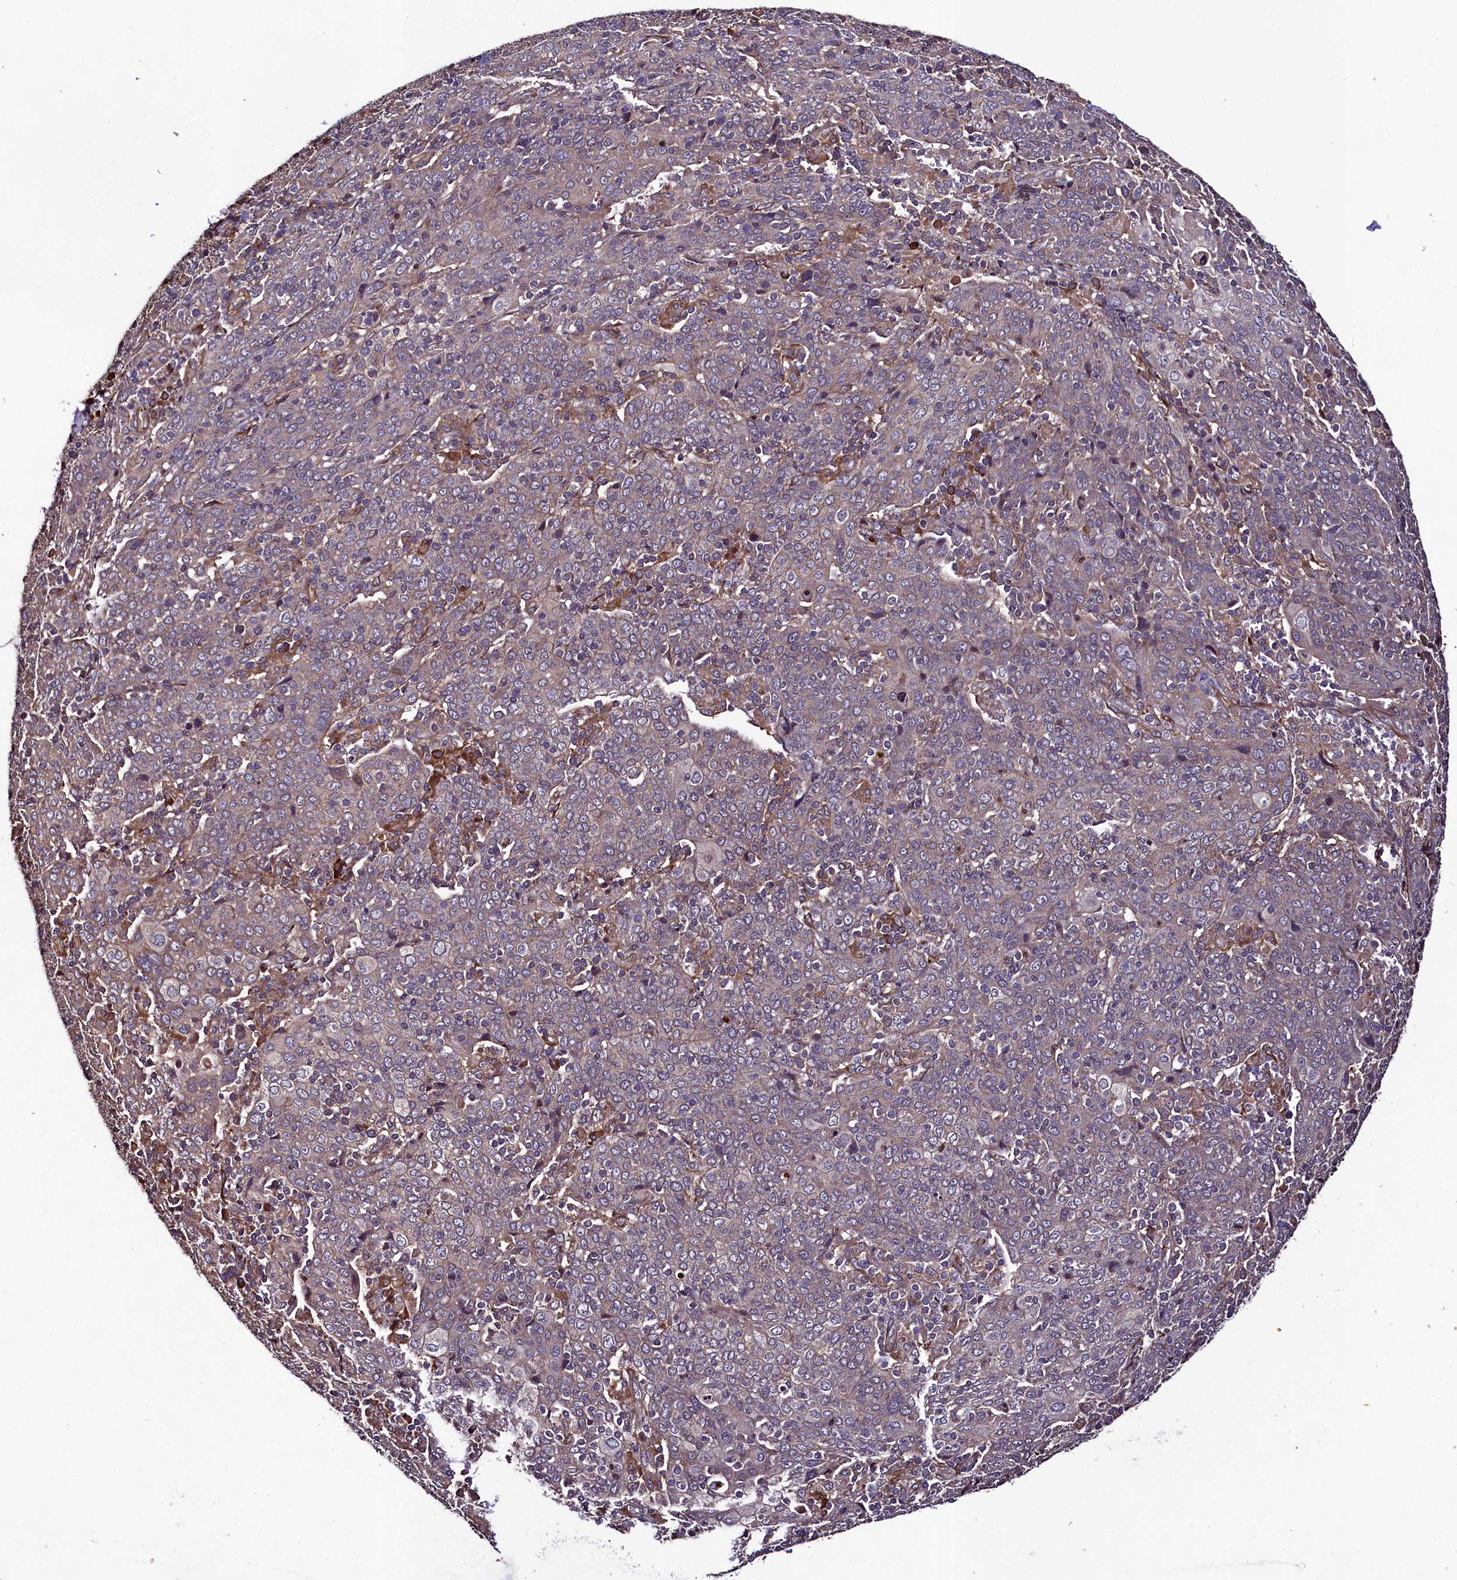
{"staining": {"intensity": "negative", "quantity": "none", "location": "none"}, "tissue": "cervical cancer", "cell_type": "Tumor cells", "image_type": "cancer", "snomed": [{"axis": "morphology", "description": "Squamous cell carcinoma, NOS"}, {"axis": "topography", "description": "Cervix"}], "caption": "Immunohistochemical staining of human cervical squamous cell carcinoma displays no significant expression in tumor cells.", "gene": "CCDC102A", "patient": {"sex": "female", "age": 67}}